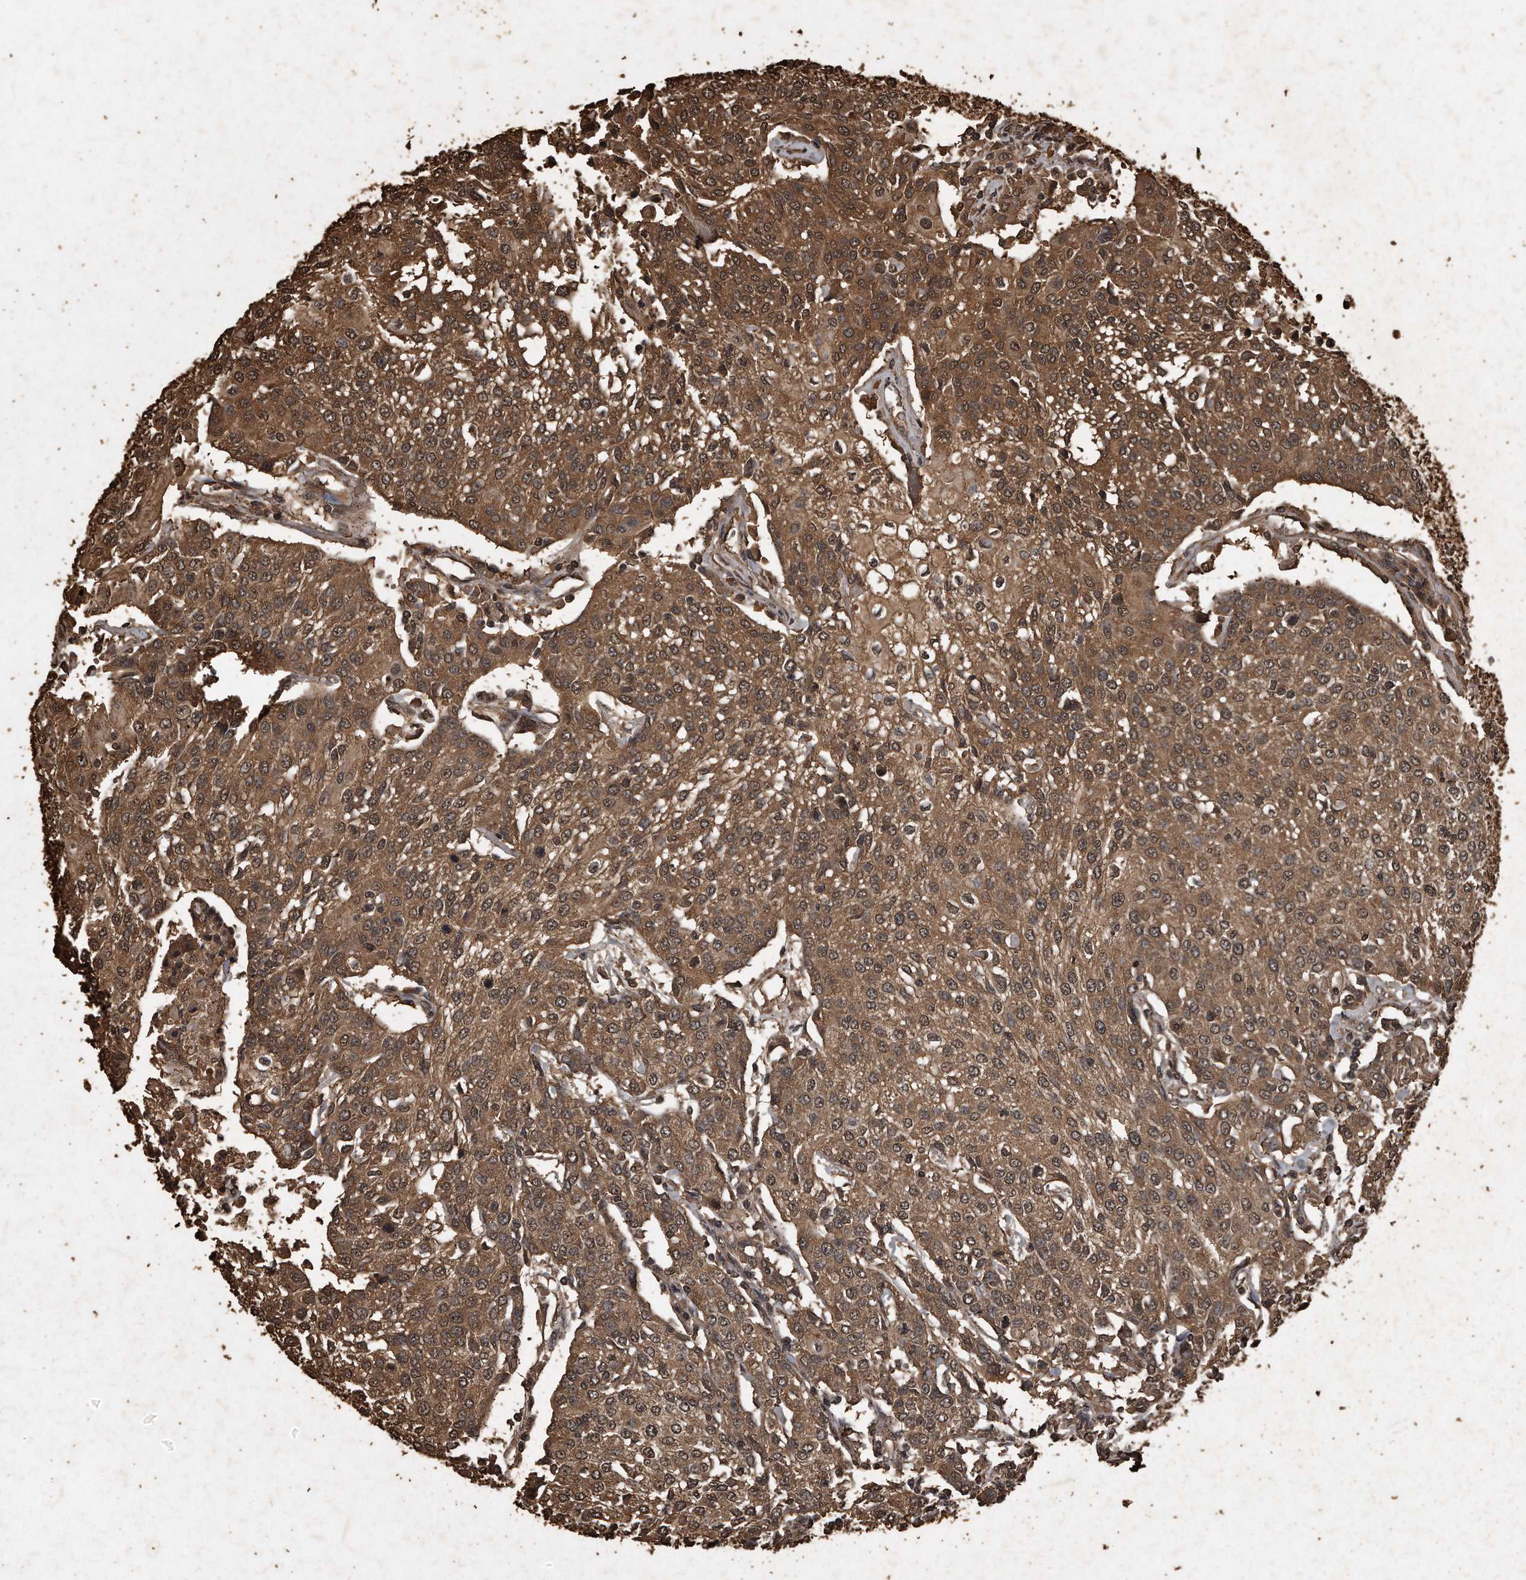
{"staining": {"intensity": "moderate", "quantity": ">75%", "location": "cytoplasmic/membranous,nuclear"}, "tissue": "urothelial cancer", "cell_type": "Tumor cells", "image_type": "cancer", "snomed": [{"axis": "morphology", "description": "Urothelial carcinoma, High grade"}, {"axis": "topography", "description": "Urinary bladder"}], "caption": "Immunohistochemistry (DAB) staining of urothelial carcinoma (high-grade) exhibits moderate cytoplasmic/membranous and nuclear protein expression in approximately >75% of tumor cells.", "gene": "CFLAR", "patient": {"sex": "female", "age": 85}}